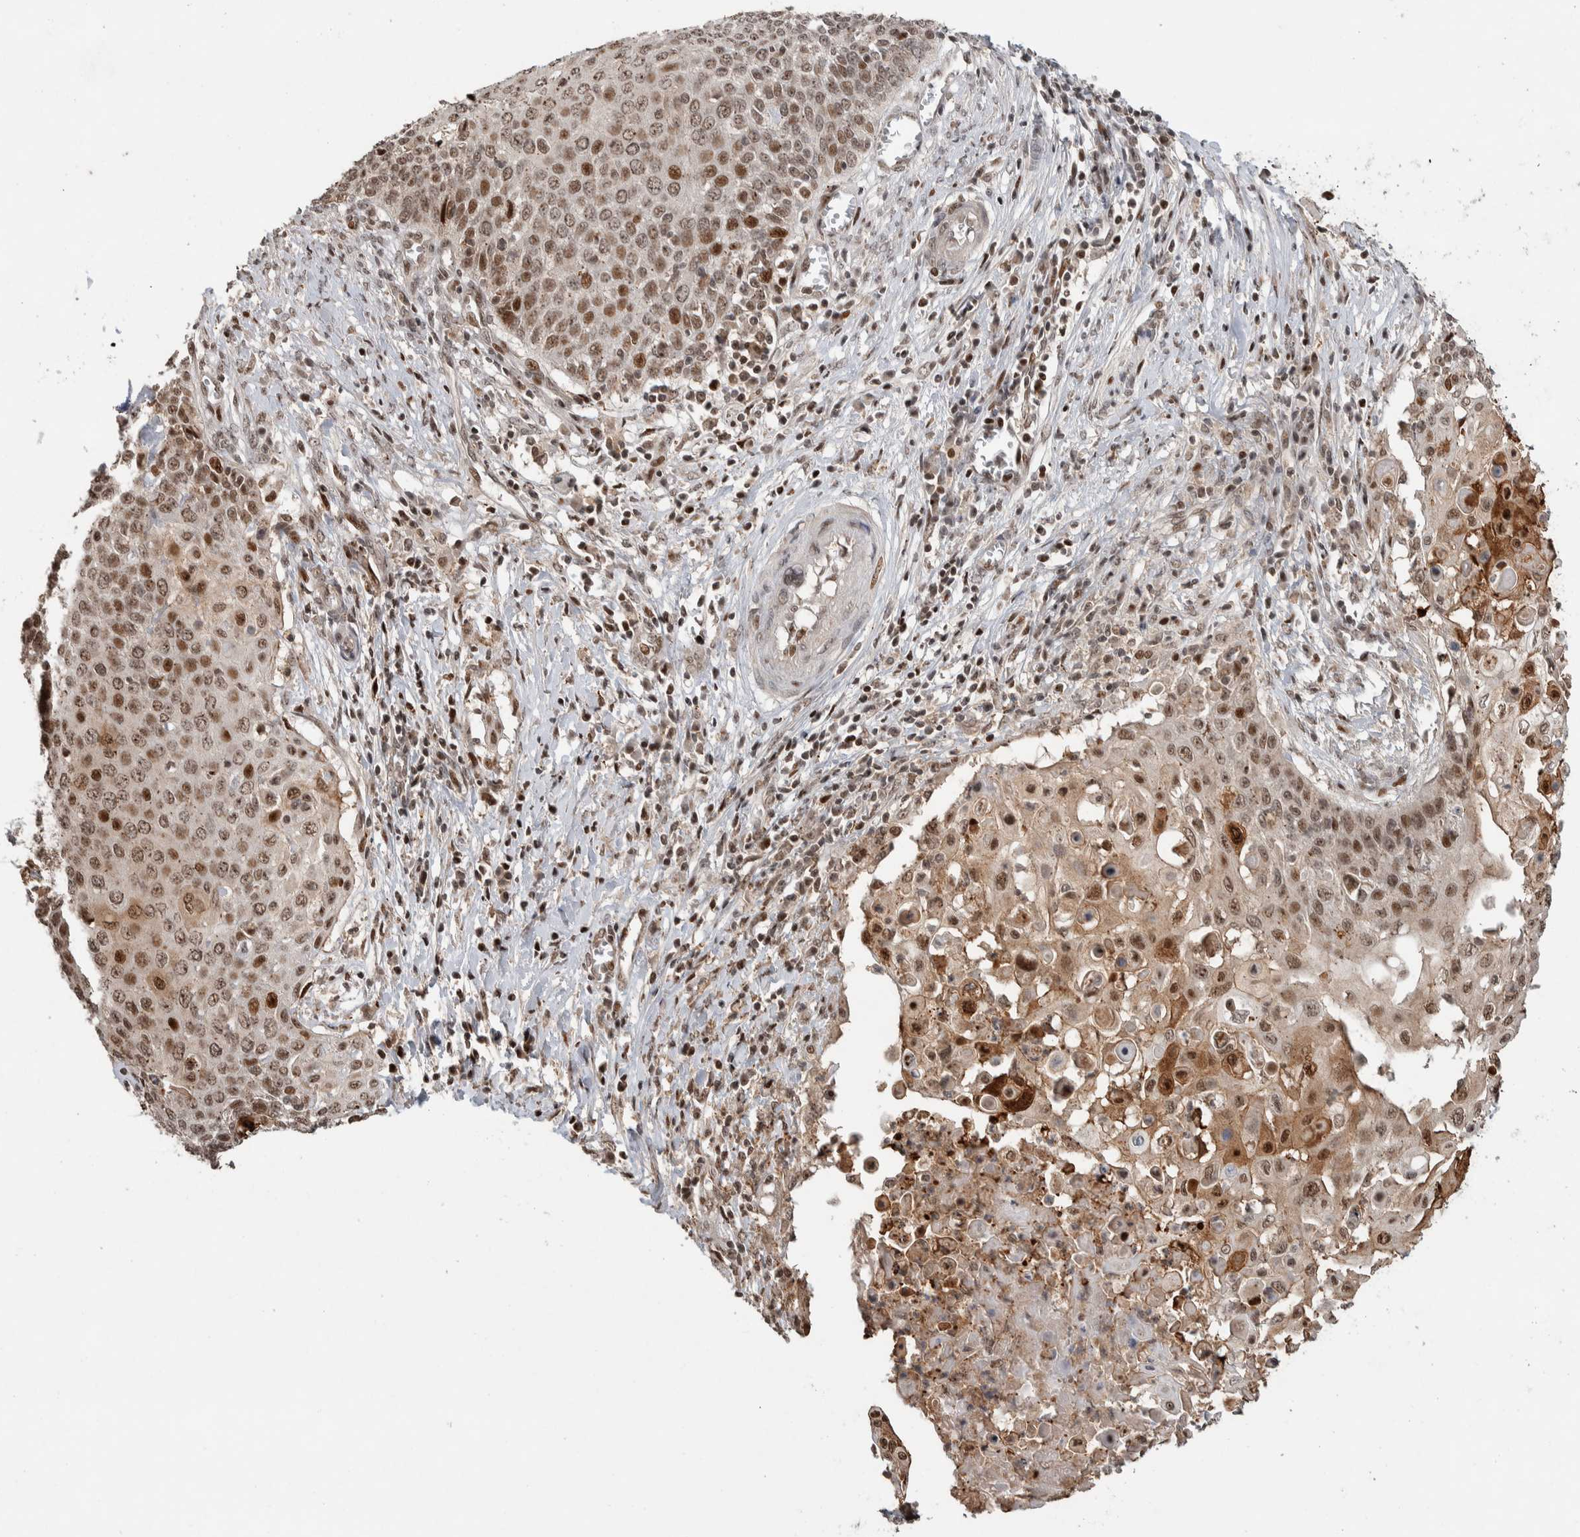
{"staining": {"intensity": "moderate", "quantity": ">75%", "location": "nuclear"}, "tissue": "cervical cancer", "cell_type": "Tumor cells", "image_type": "cancer", "snomed": [{"axis": "morphology", "description": "Squamous cell carcinoma, NOS"}, {"axis": "topography", "description": "Cervix"}], "caption": "Protein expression by immunohistochemistry demonstrates moderate nuclear expression in approximately >75% of tumor cells in cervical cancer (squamous cell carcinoma). Immunohistochemistry stains the protein in brown and the nuclei are stained blue.", "gene": "ZNF521", "patient": {"sex": "female", "age": 39}}